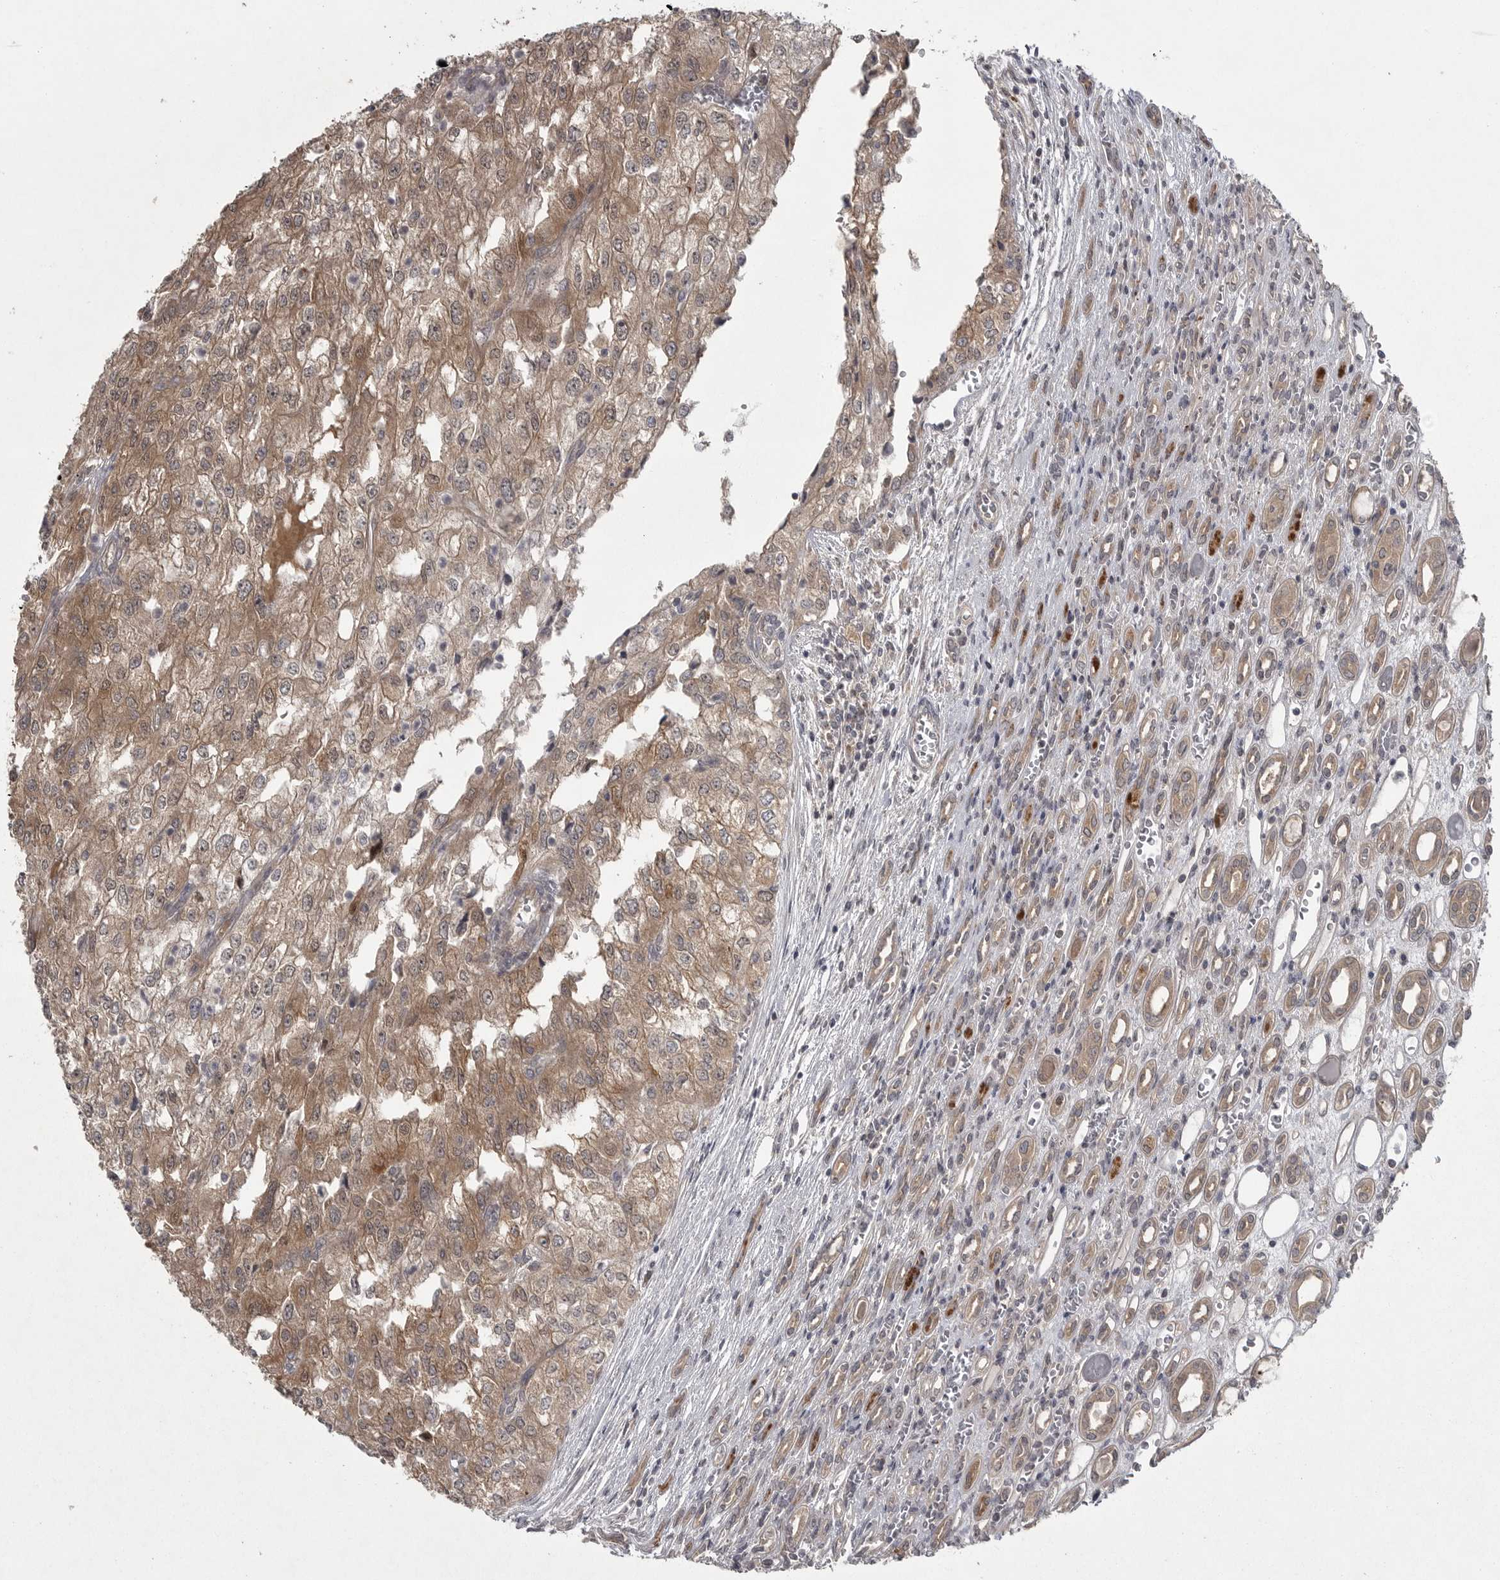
{"staining": {"intensity": "moderate", "quantity": ">75%", "location": "cytoplasmic/membranous"}, "tissue": "renal cancer", "cell_type": "Tumor cells", "image_type": "cancer", "snomed": [{"axis": "morphology", "description": "Adenocarcinoma, NOS"}, {"axis": "topography", "description": "Kidney"}], "caption": "About >75% of tumor cells in renal cancer show moderate cytoplasmic/membranous protein positivity as visualized by brown immunohistochemical staining.", "gene": "PHF13", "patient": {"sex": "female", "age": 54}}